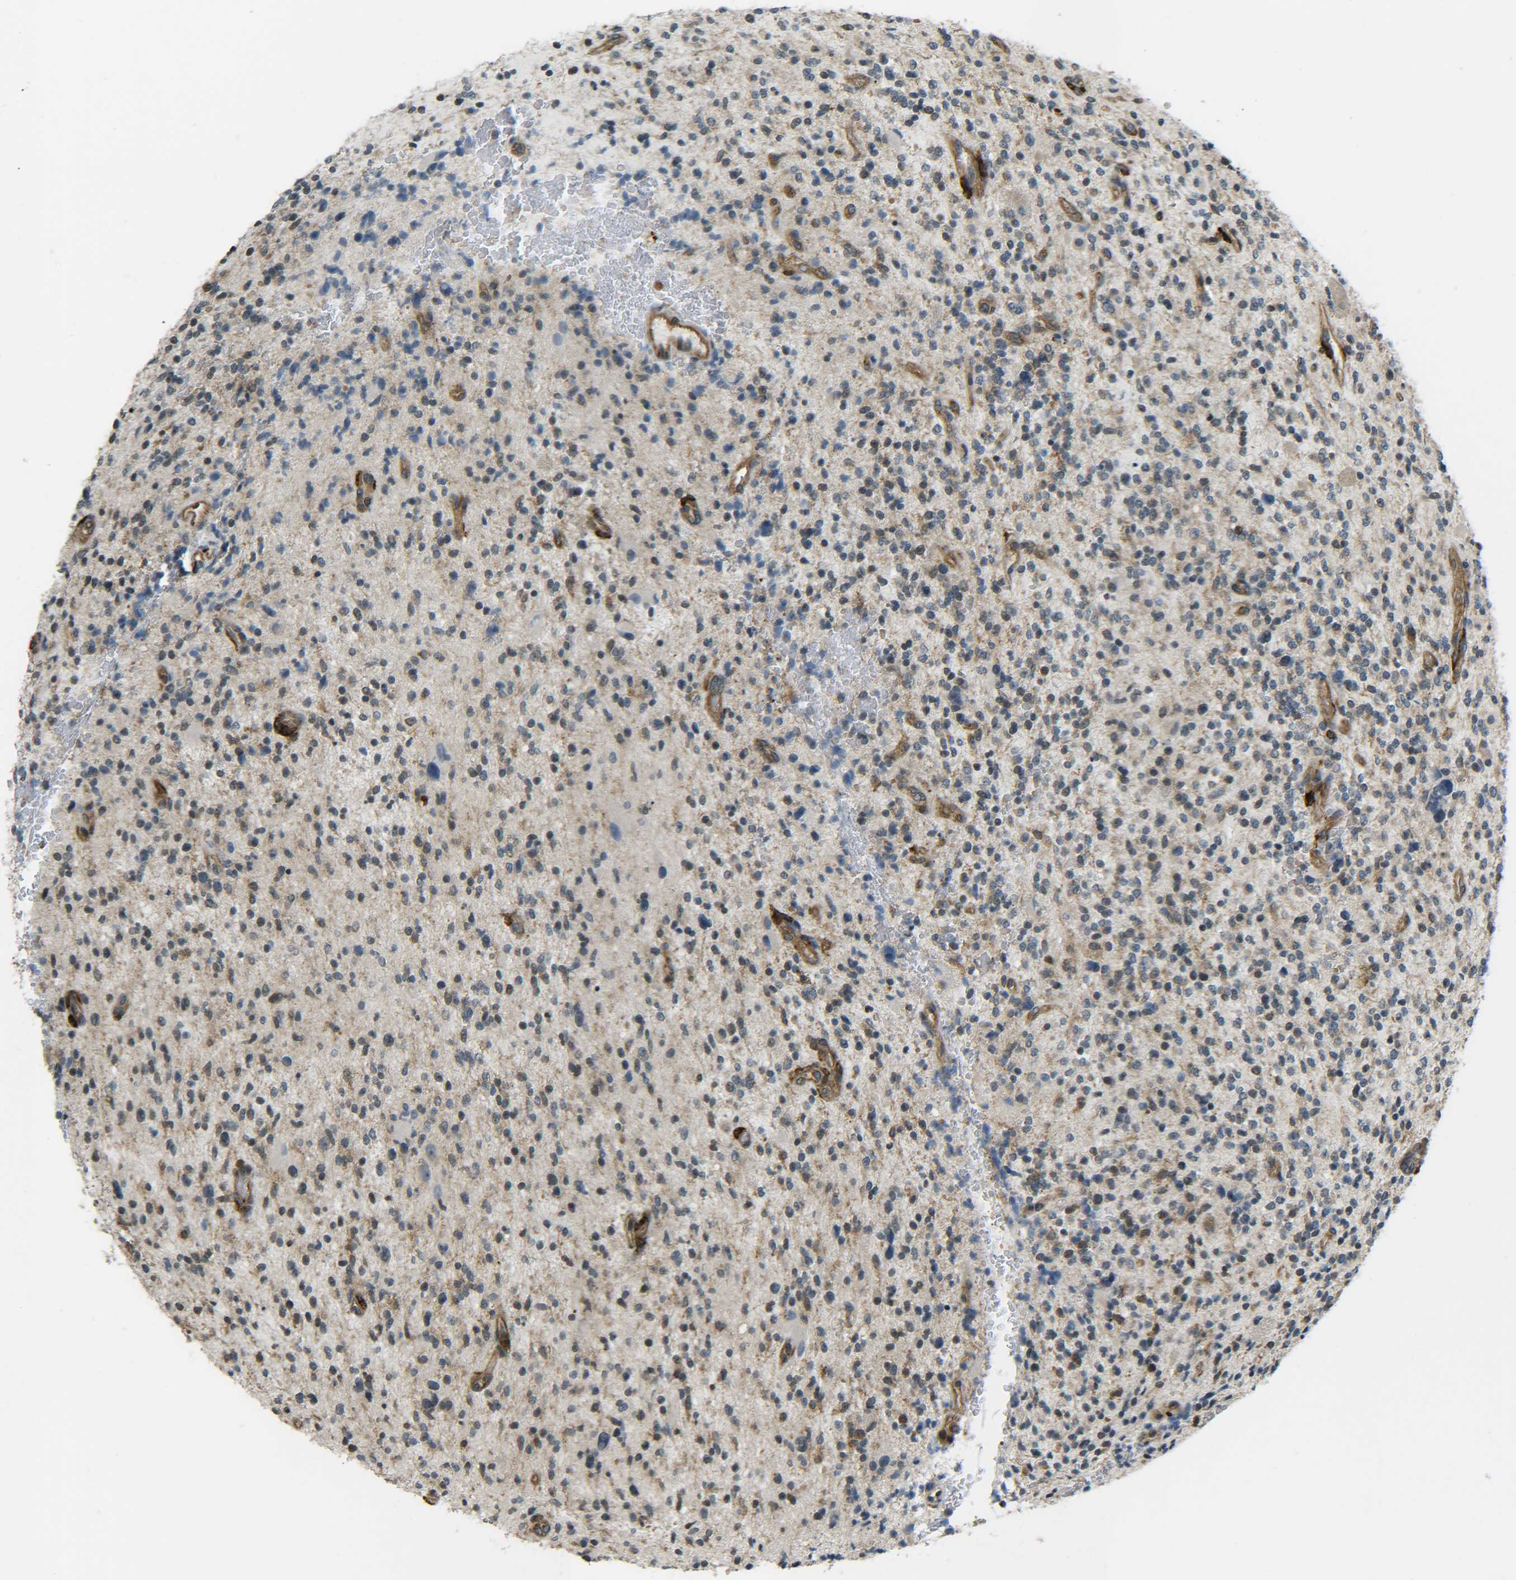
{"staining": {"intensity": "moderate", "quantity": "<25%", "location": "cytoplasmic/membranous"}, "tissue": "glioma", "cell_type": "Tumor cells", "image_type": "cancer", "snomed": [{"axis": "morphology", "description": "Glioma, malignant, High grade"}, {"axis": "topography", "description": "Brain"}], "caption": "Immunohistochemical staining of malignant glioma (high-grade) demonstrates moderate cytoplasmic/membranous protein positivity in about <25% of tumor cells.", "gene": "DAB2", "patient": {"sex": "male", "age": 48}}